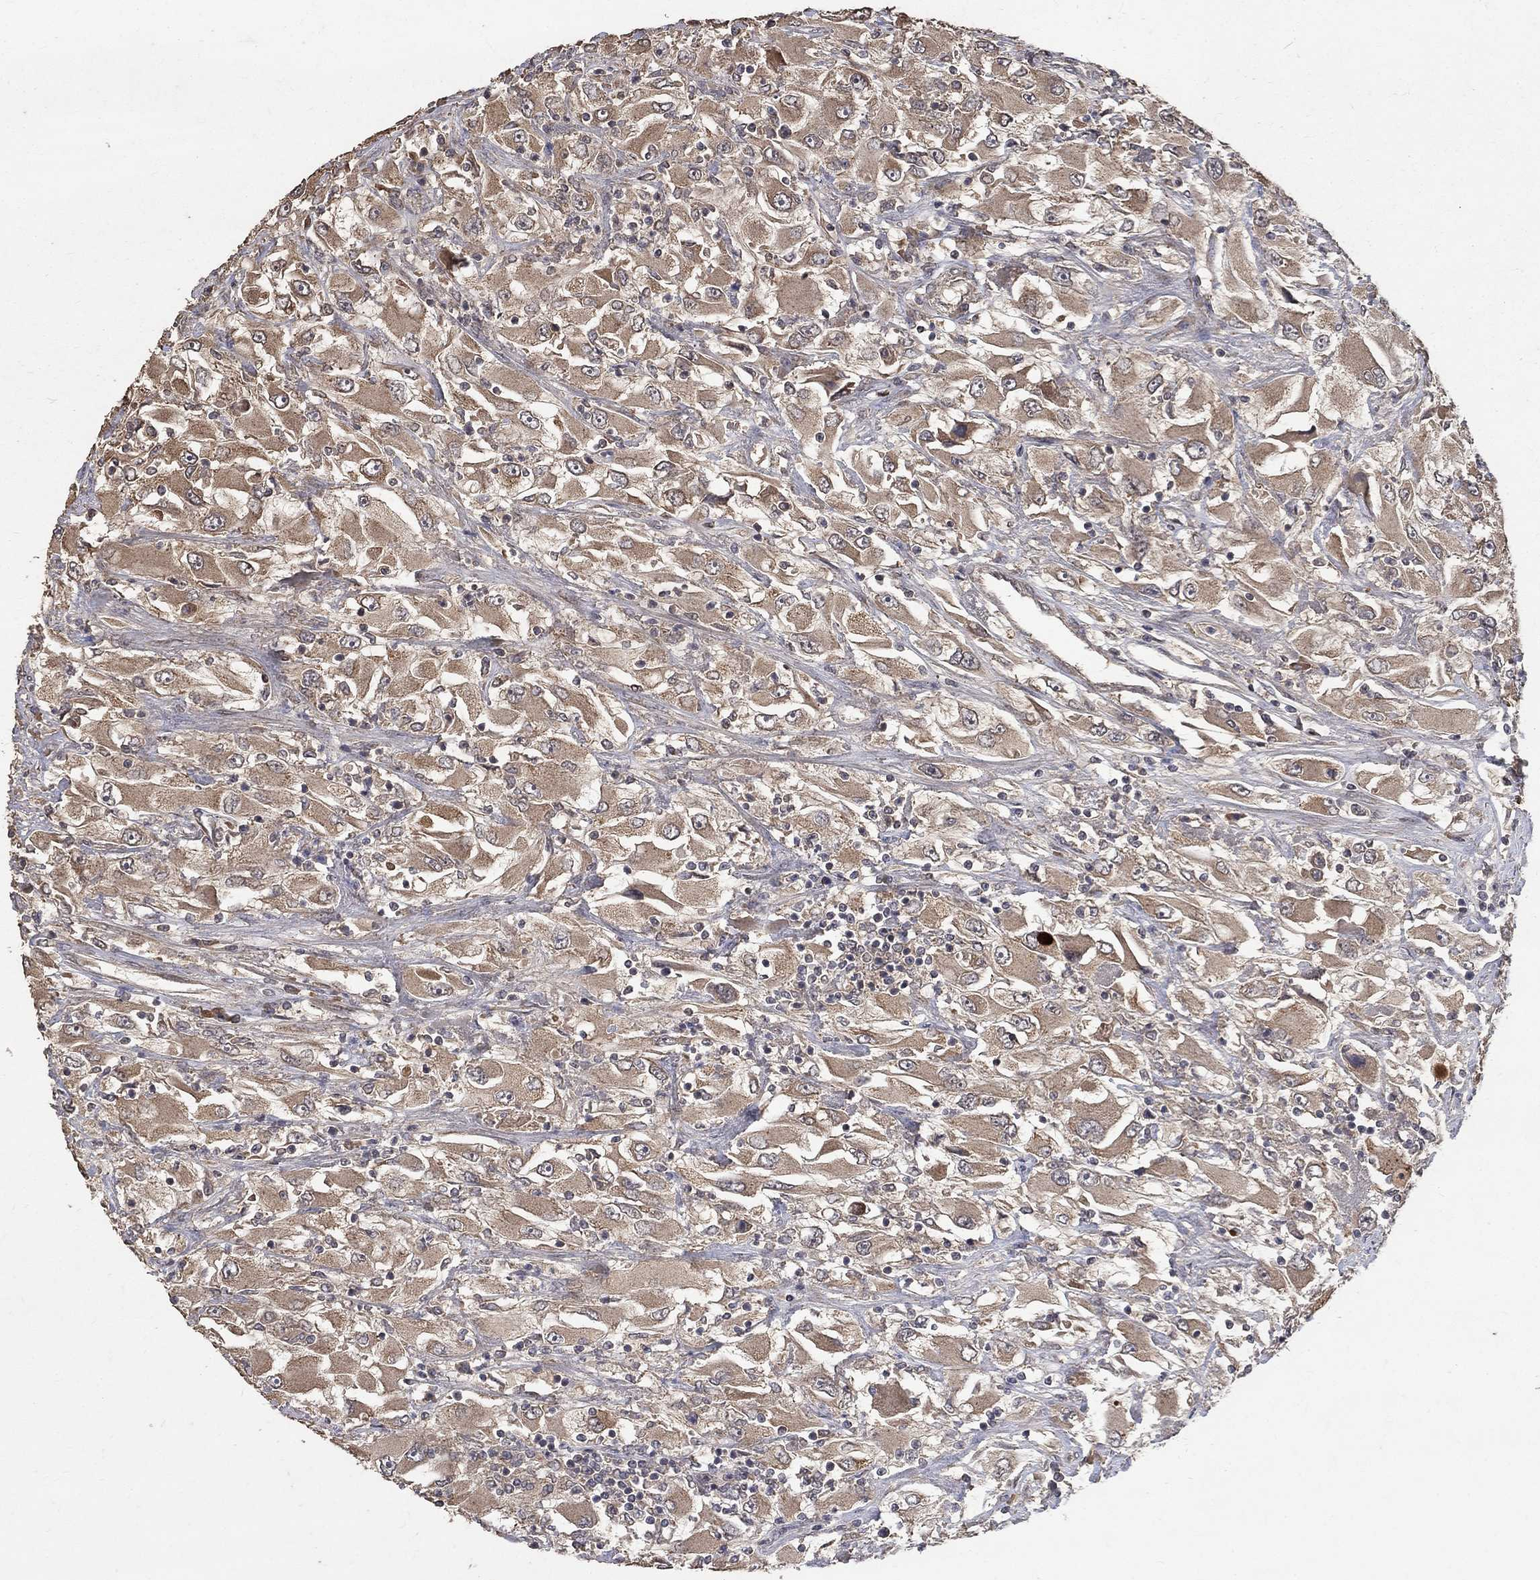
{"staining": {"intensity": "moderate", "quantity": "25%-75%", "location": "cytoplasmic/membranous"}, "tissue": "renal cancer", "cell_type": "Tumor cells", "image_type": "cancer", "snomed": [{"axis": "morphology", "description": "Adenocarcinoma, NOS"}, {"axis": "topography", "description": "Kidney"}], "caption": "A micrograph of renal cancer (adenocarcinoma) stained for a protein exhibits moderate cytoplasmic/membranous brown staining in tumor cells.", "gene": "C17orf75", "patient": {"sex": "female", "age": 52}}